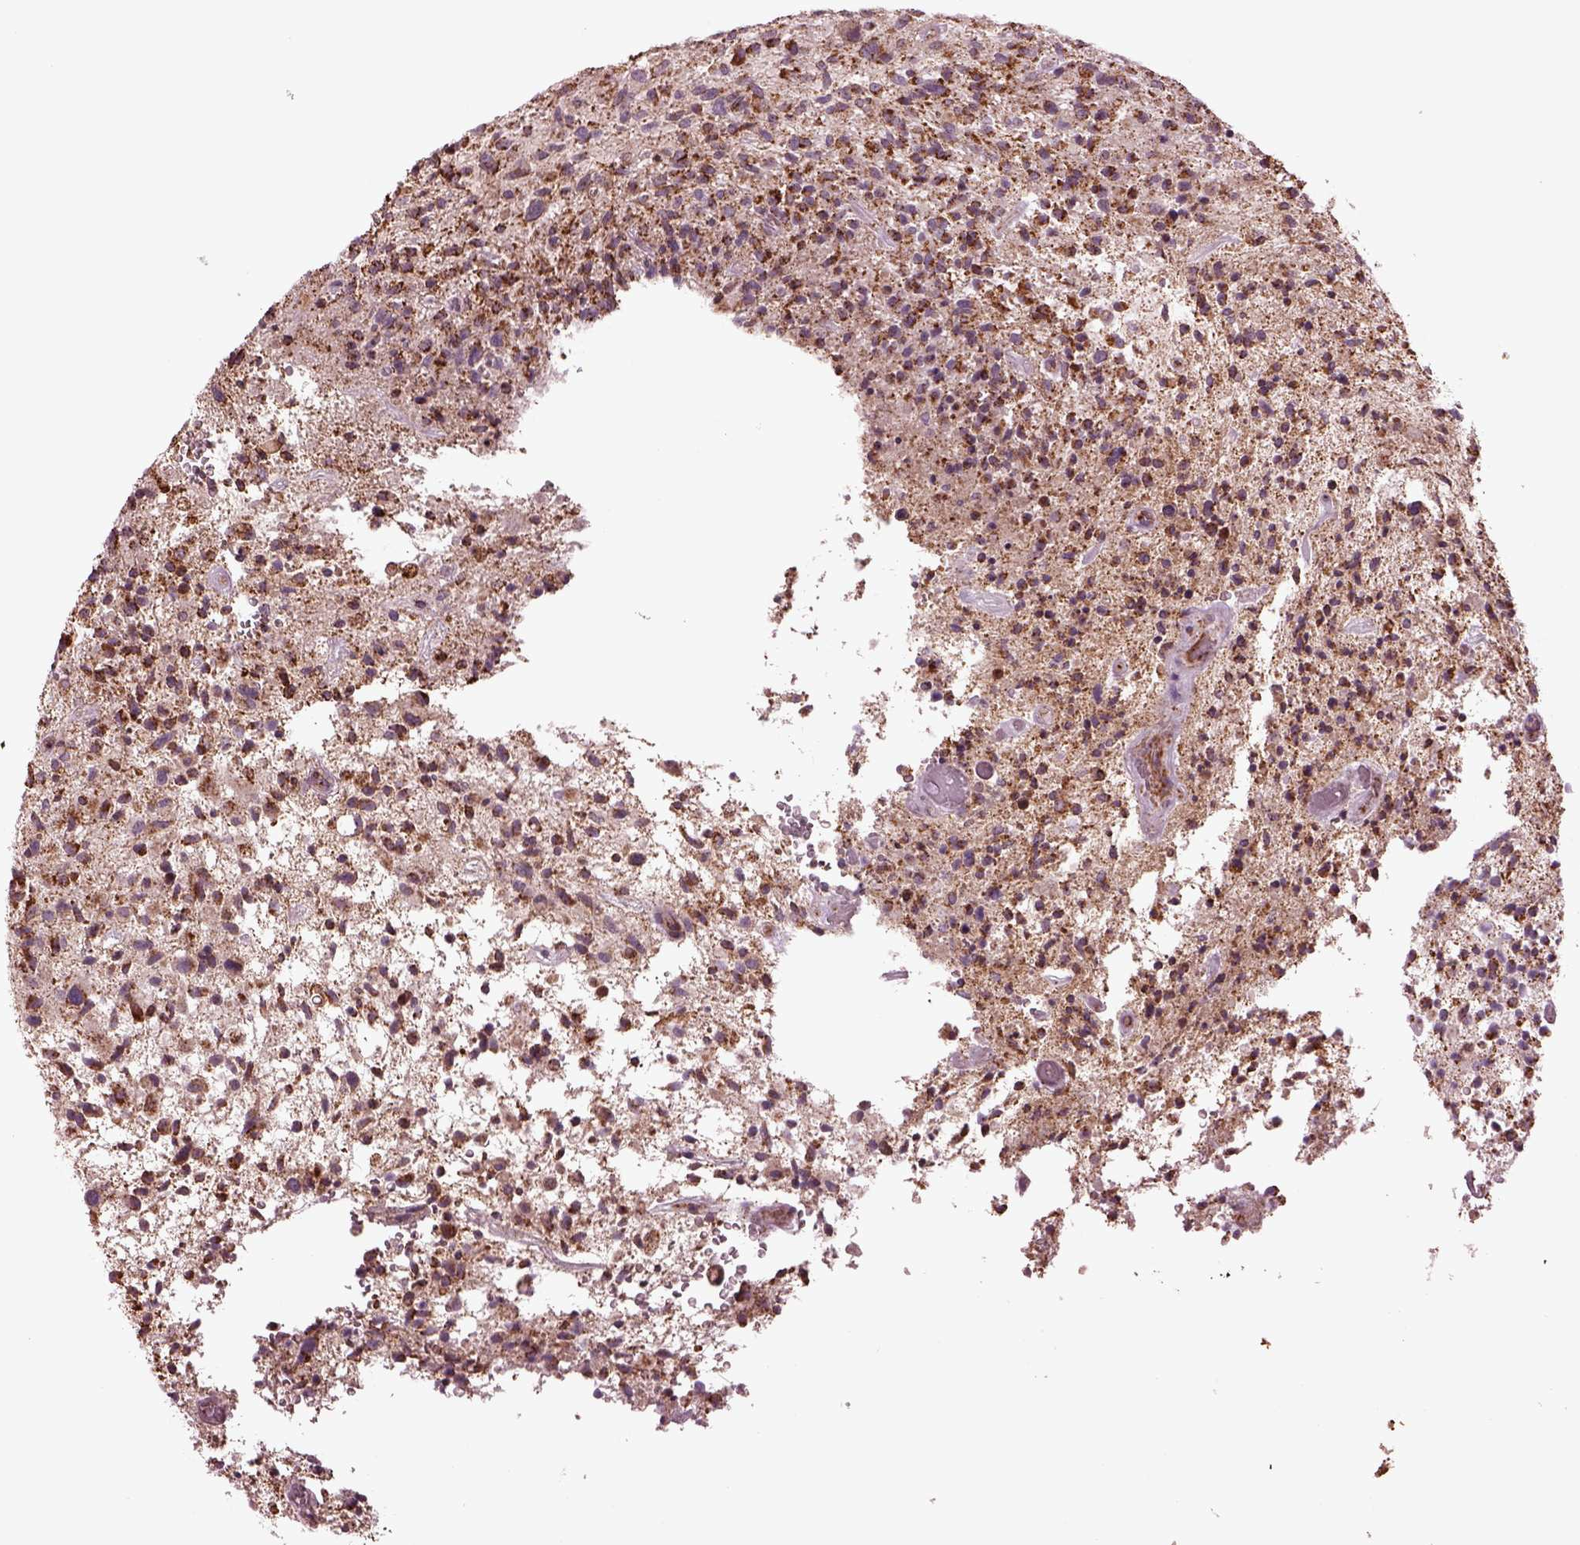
{"staining": {"intensity": "moderate", "quantity": "25%-75%", "location": "cytoplasmic/membranous"}, "tissue": "glioma", "cell_type": "Tumor cells", "image_type": "cancer", "snomed": [{"axis": "morphology", "description": "Glioma, malignant, High grade"}, {"axis": "topography", "description": "Brain"}], "caption": "Immunohistochemistry of human glioma shows medium levels of moderate cytoplasmic/membranous positivity in approximately 25%-75% of tumor cells.", "gene": "TMEM254", "patient": {"sex": "male", "age": 47}}